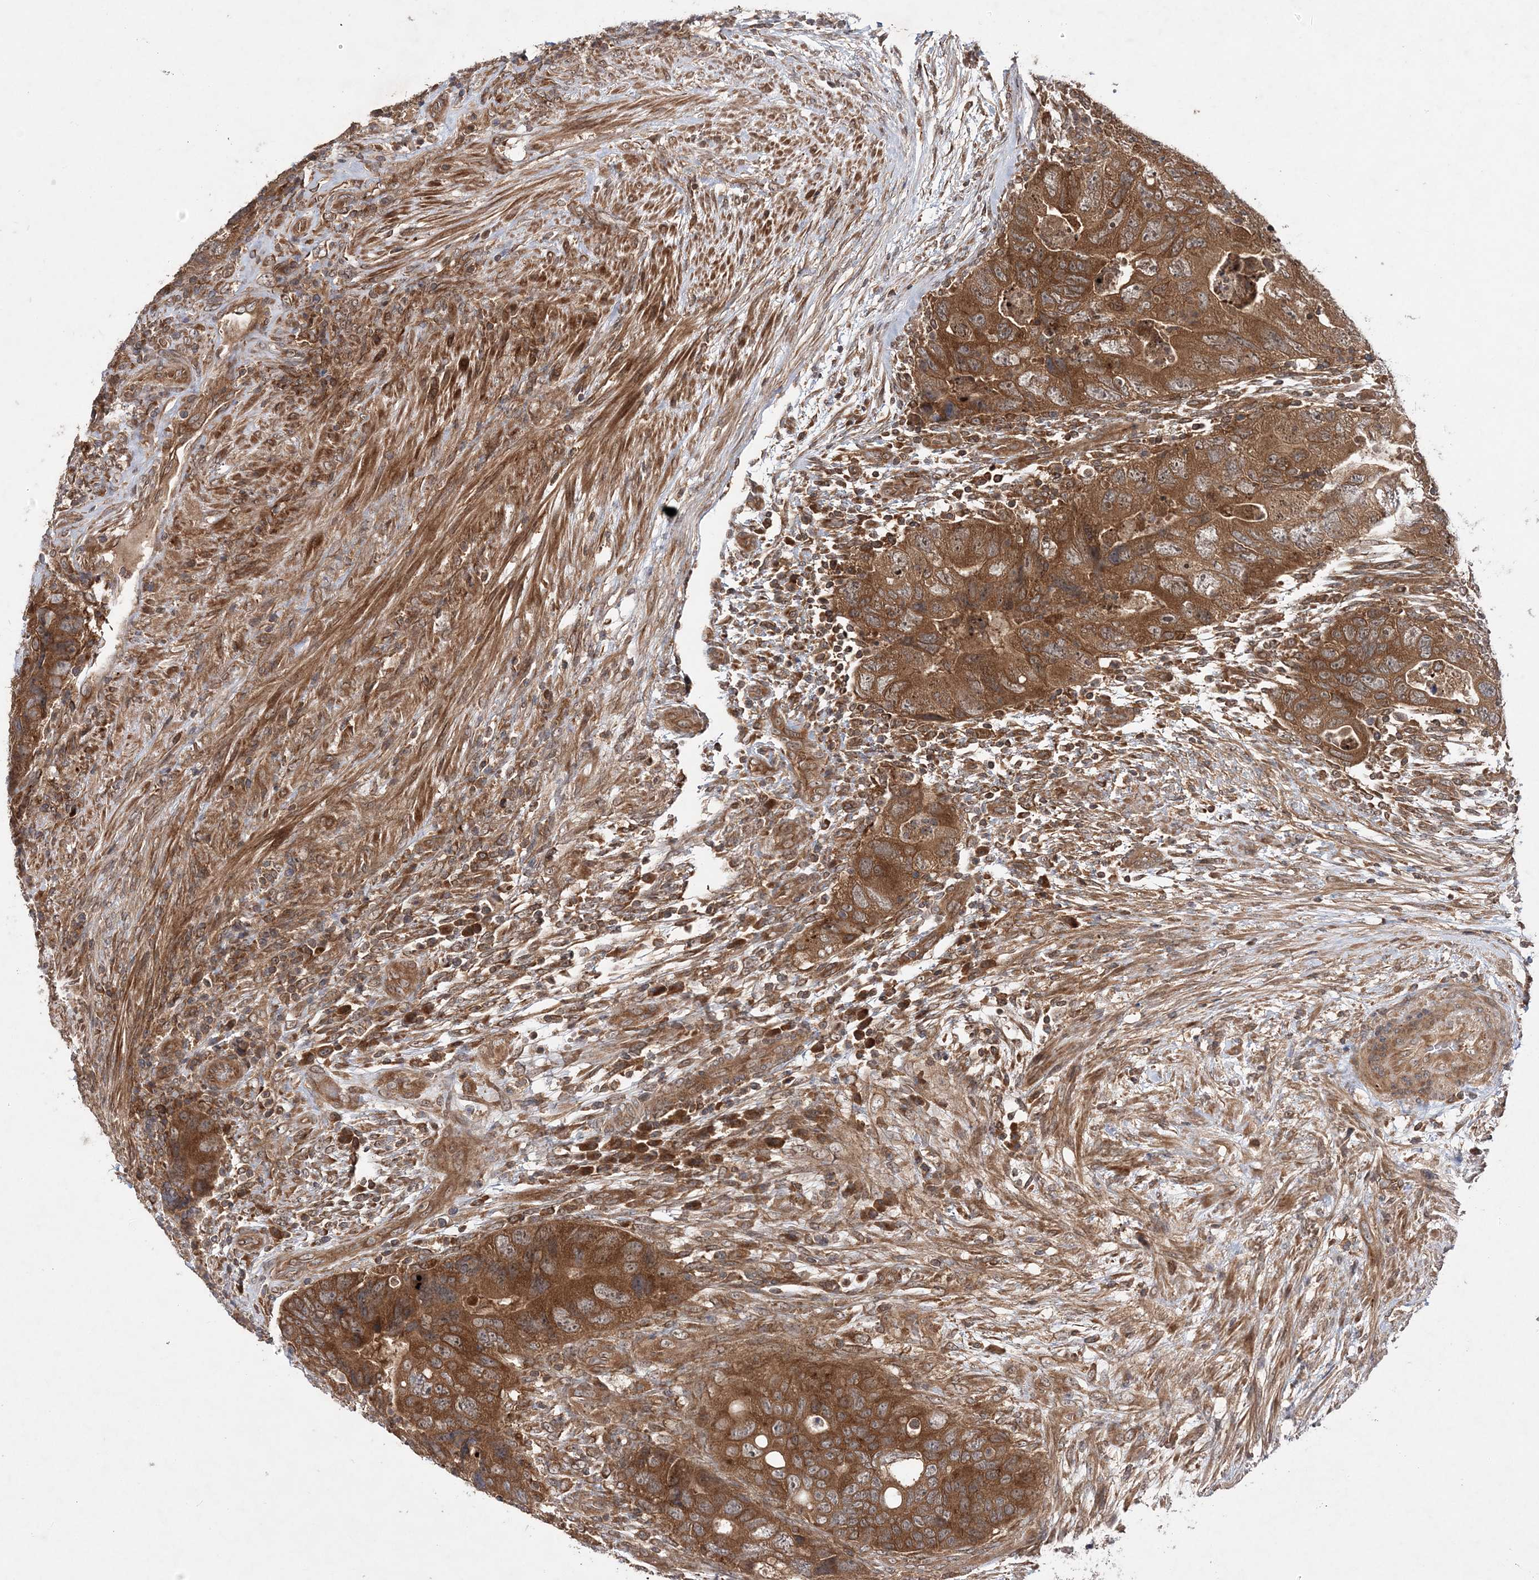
{"staining": {"intensity": "strong", "quantity": ">75%", "location": "cytoplasmic/membranous"}, "tissue": "colorectal cancer", "cell_type": "Tumor cells", "image_type": "cancer", "snomed": [{"axis": "morphology", "description": "Adenocarcinoma, NOS"}, {"axis": "topography", "description": "Rectum"}], "caption": "This is a micrograph of immunohistochemistry staining of colorectal cancer (adenocarcinoma), which shows strong expression in the cytoplasmic/membranous of tumor cells.", "gene": "TMEM9B", "patient": {"sex": "male", "age": 63}}